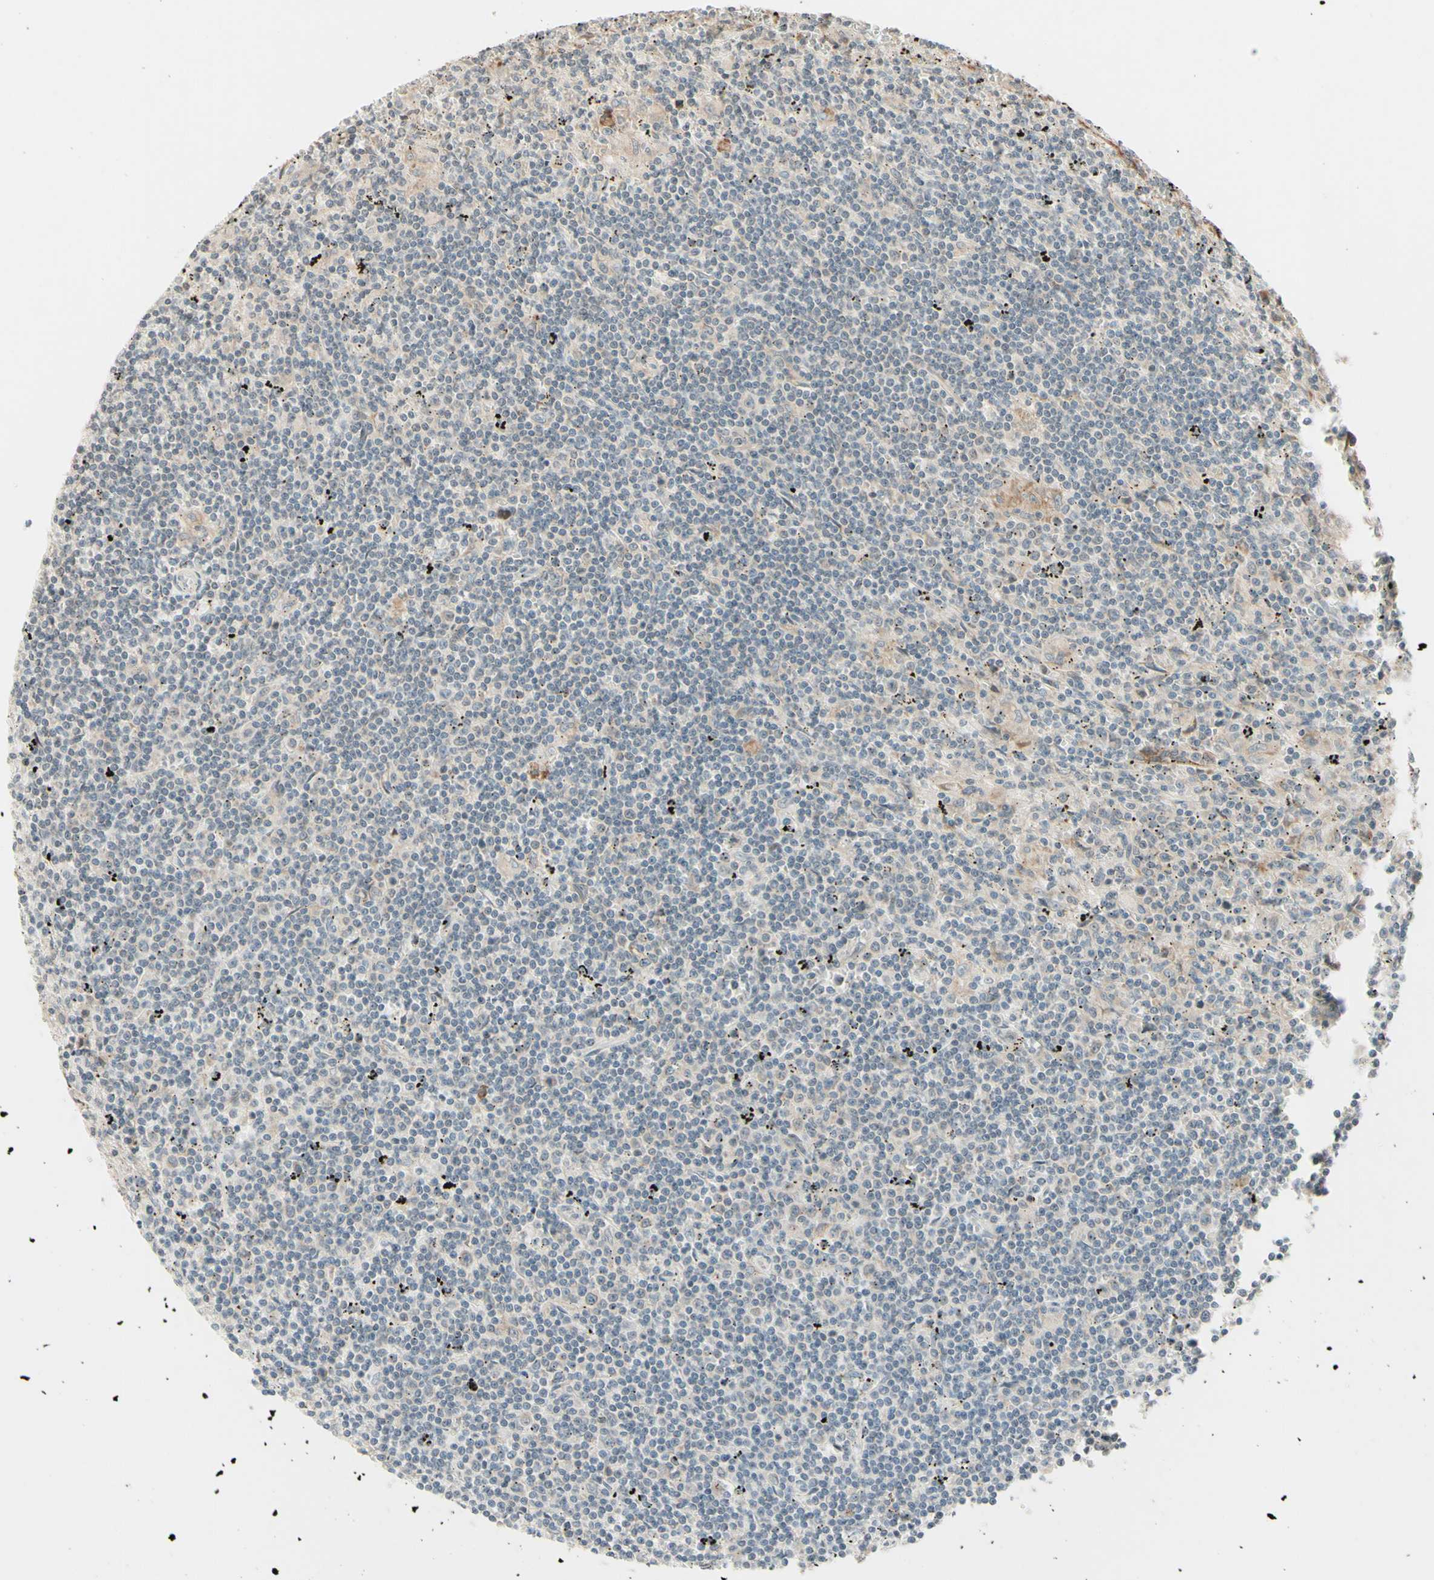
{"staining": {"intensity": "negative", "quantity": "none", "location": "none"}, "tissue": "lymphoma", "cell_type": "Tumor cells", "image_type": "cancer", "snomed": [{"axis": "morphology", "description": "Malignant lymphoma, non-Hodgkin's type, Low grade"}, {"axis": "topography", "description": "Spleen"}], "caption": "The IHC histopathology image has no significant expression in tumor cells of lymphoma tissue.", "gene": "ZW10", "patient": {"sex": "male", "age": 76}}